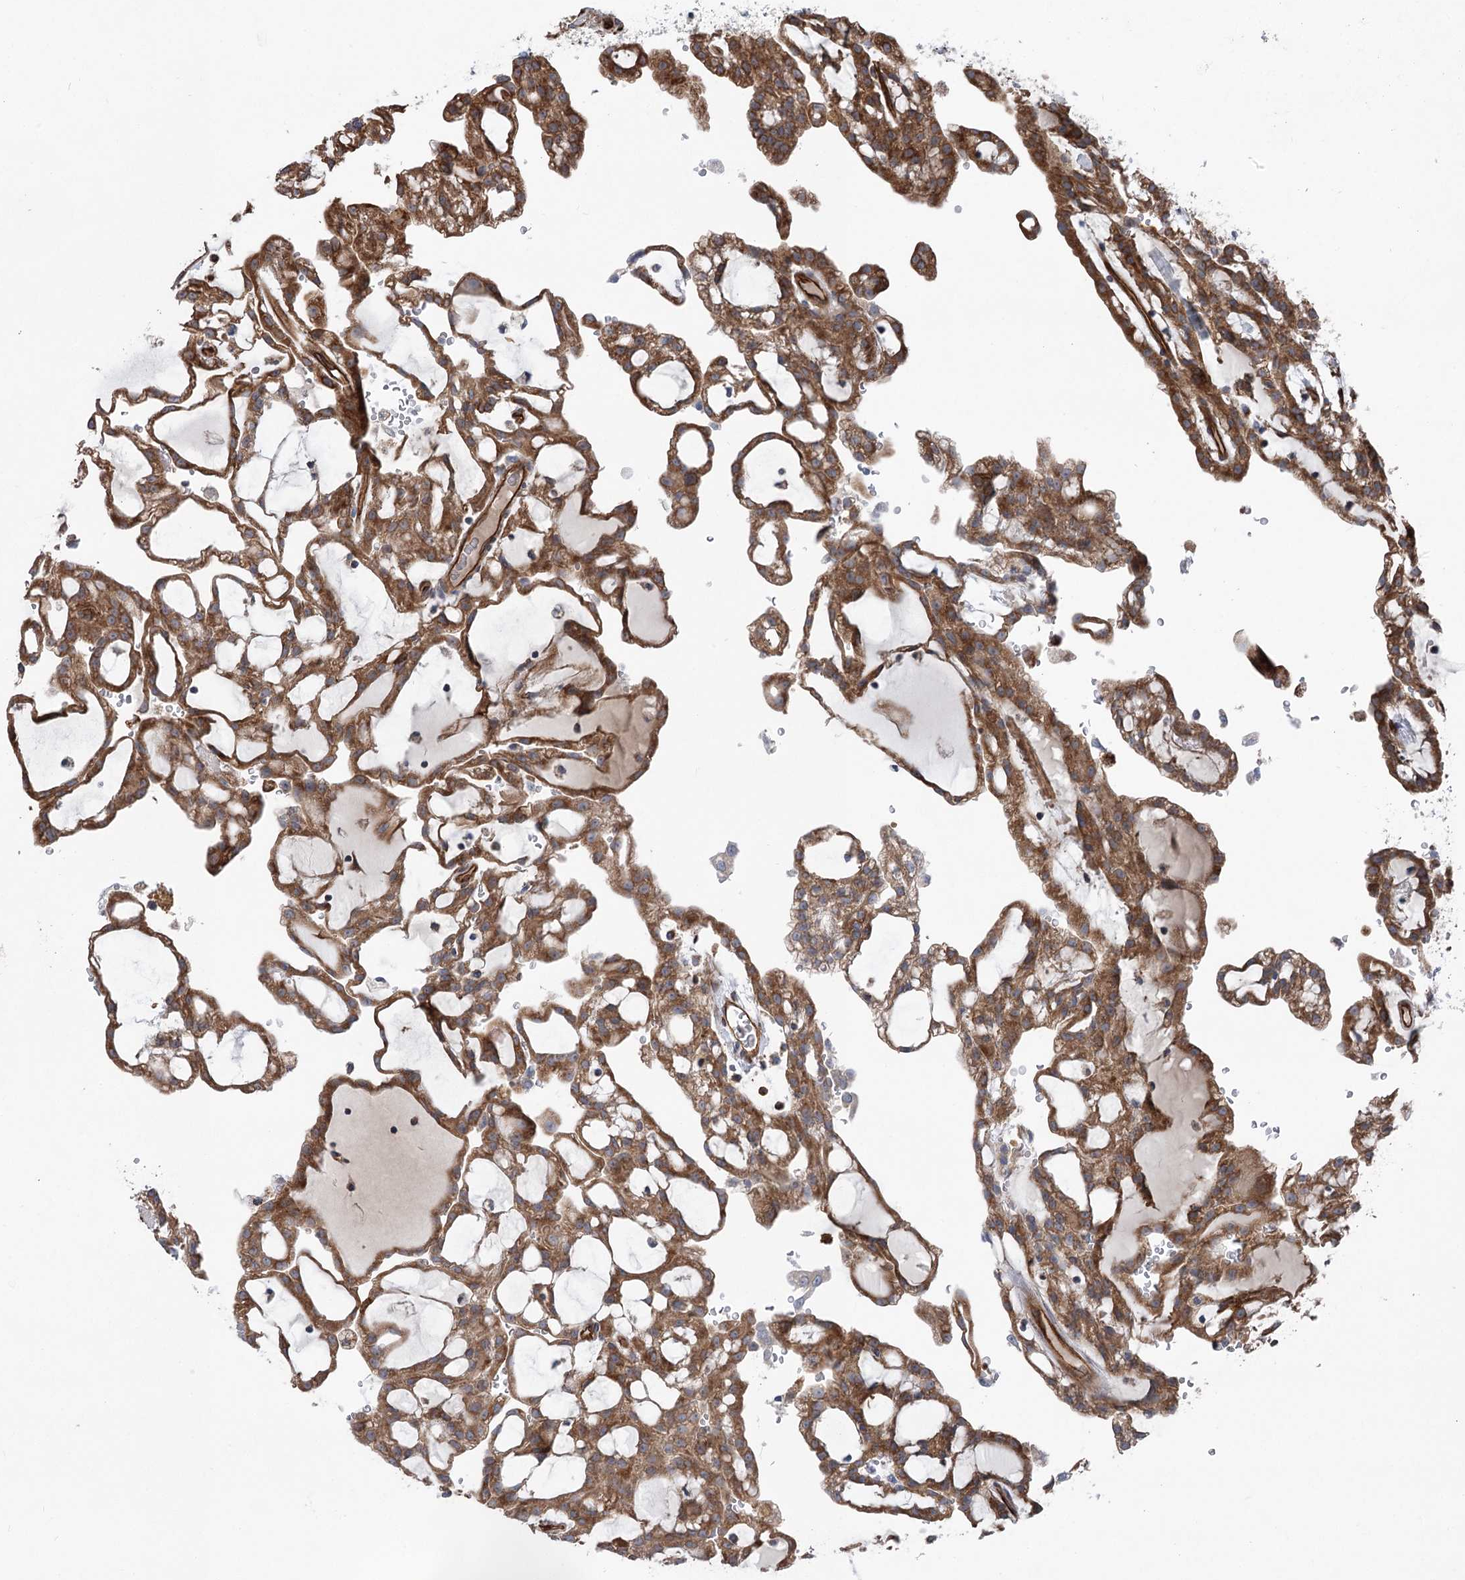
{"staining": {"intensity": "strong", "quantity": ">75%", "location": "cytoplasmic/membranous"}, "tissue": "renal cancer", "cell_type": "Tumor cells", "image_type": "cancer", "snomed": [{"axis": "morphology", "description": "Adenocarcinoma, NOS"}, {"axis": "topography", "description": "Kidney"}], "caption": "A brown stain highlights strong cytoplasmic/membranous expression of a protein in human adenocarcinoma (renal) tumor cells.", "gene": "MTPAP", "patient": {"sex": "male", "age": 63}}